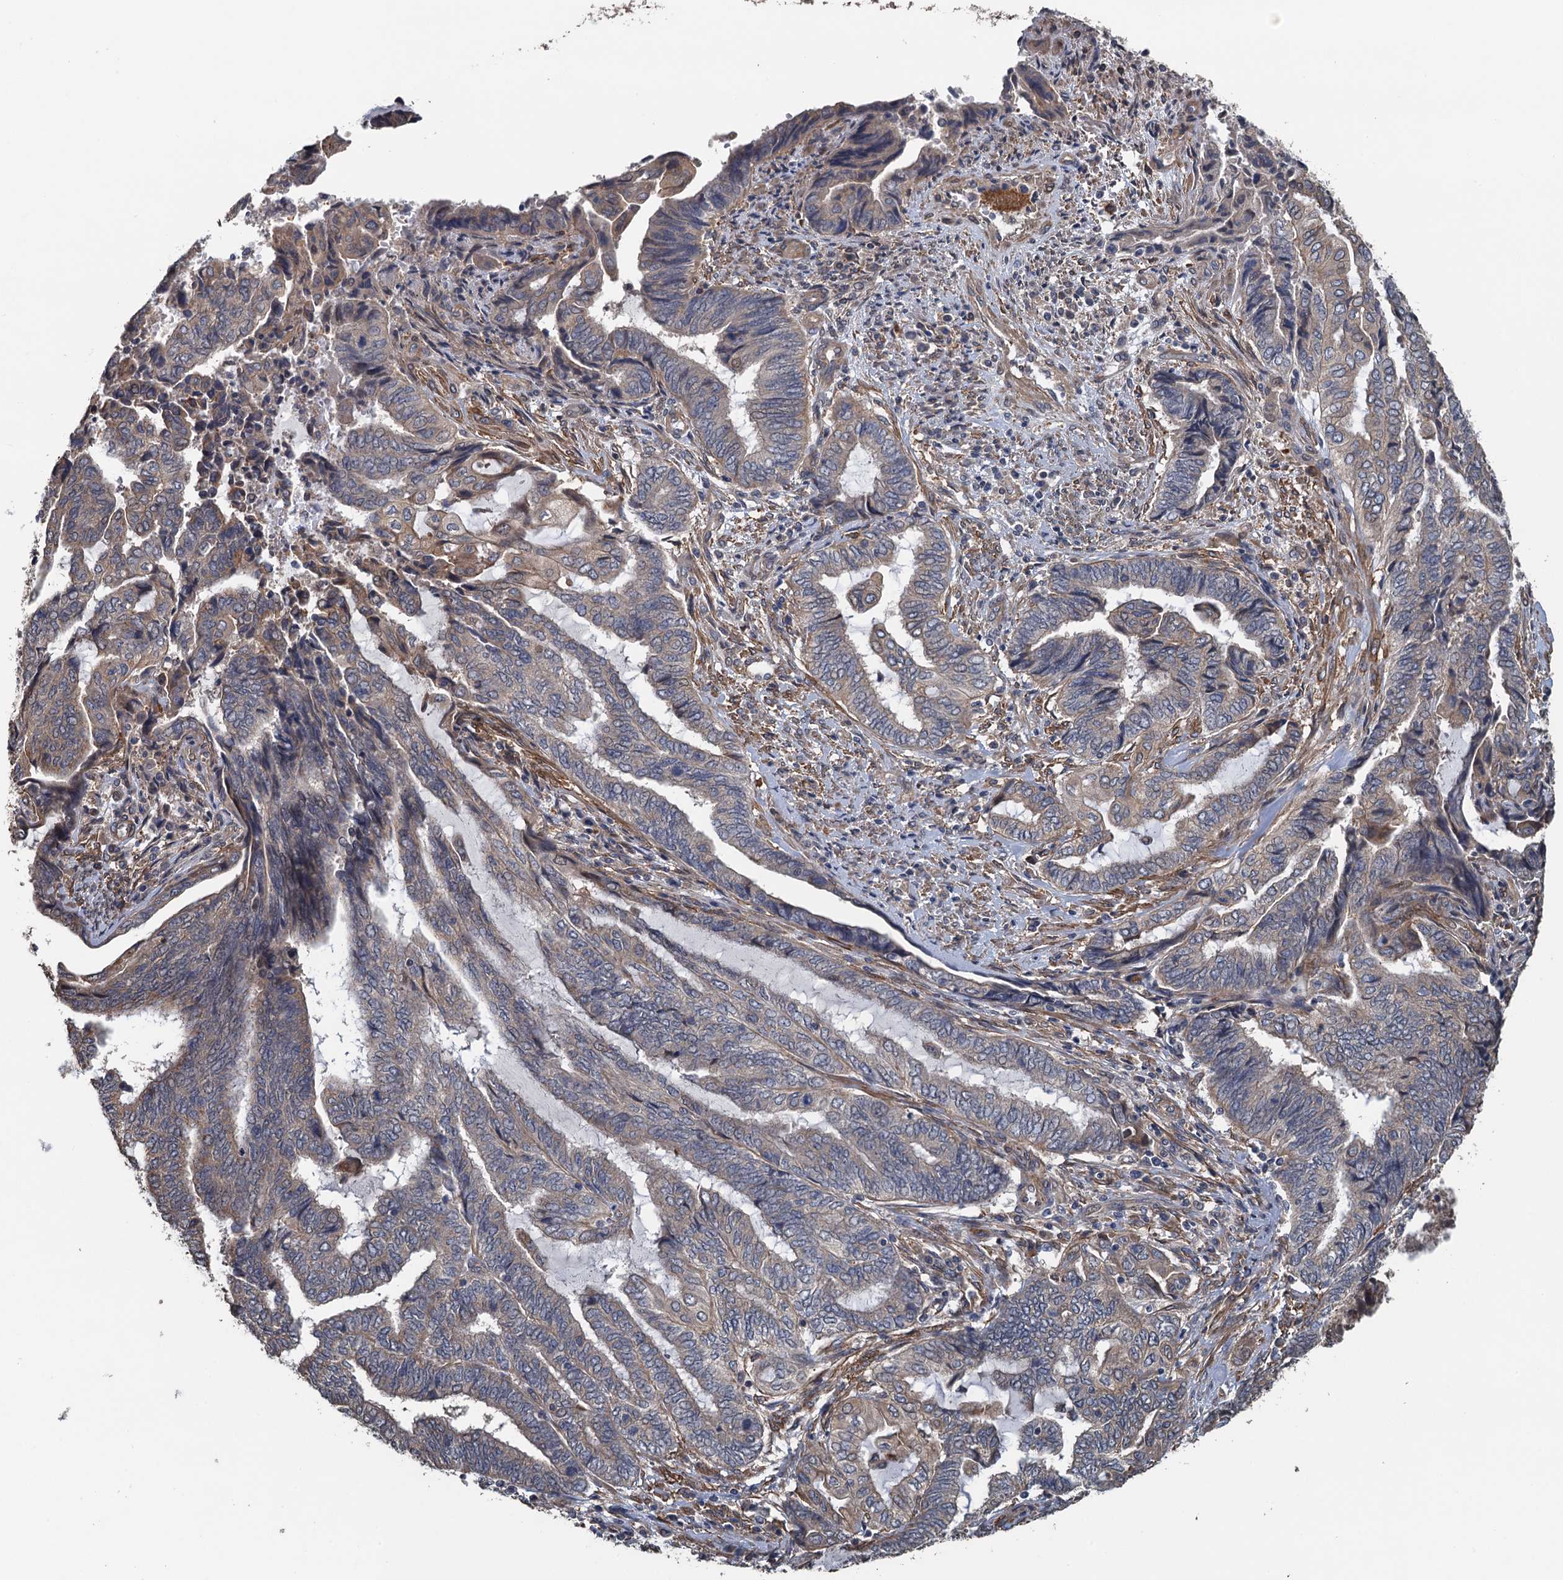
{"staining": {"intensity": "moderate", "quantity": "<25%", "location": "cytoplasmic/membranous"}, "tissue": "endometrial cancer", "cell_type": "Tumor cells", "image_type": "cancer", "snomed": [{"axis": "morphology", "description": "Adenocarcinoma, NOS"}, {"axis": "topography", "description": "Uterus"}, {"axis": "topography", "description": "Endometrium"}], "caption": "The histopathology image displays a brown stain indicating the presence of a protein in the cytoplasmic/membranous of tumor cells in endometrial cancer.", "gene": "MEAK7", "patient": {"sex": "female", "age": 70}}